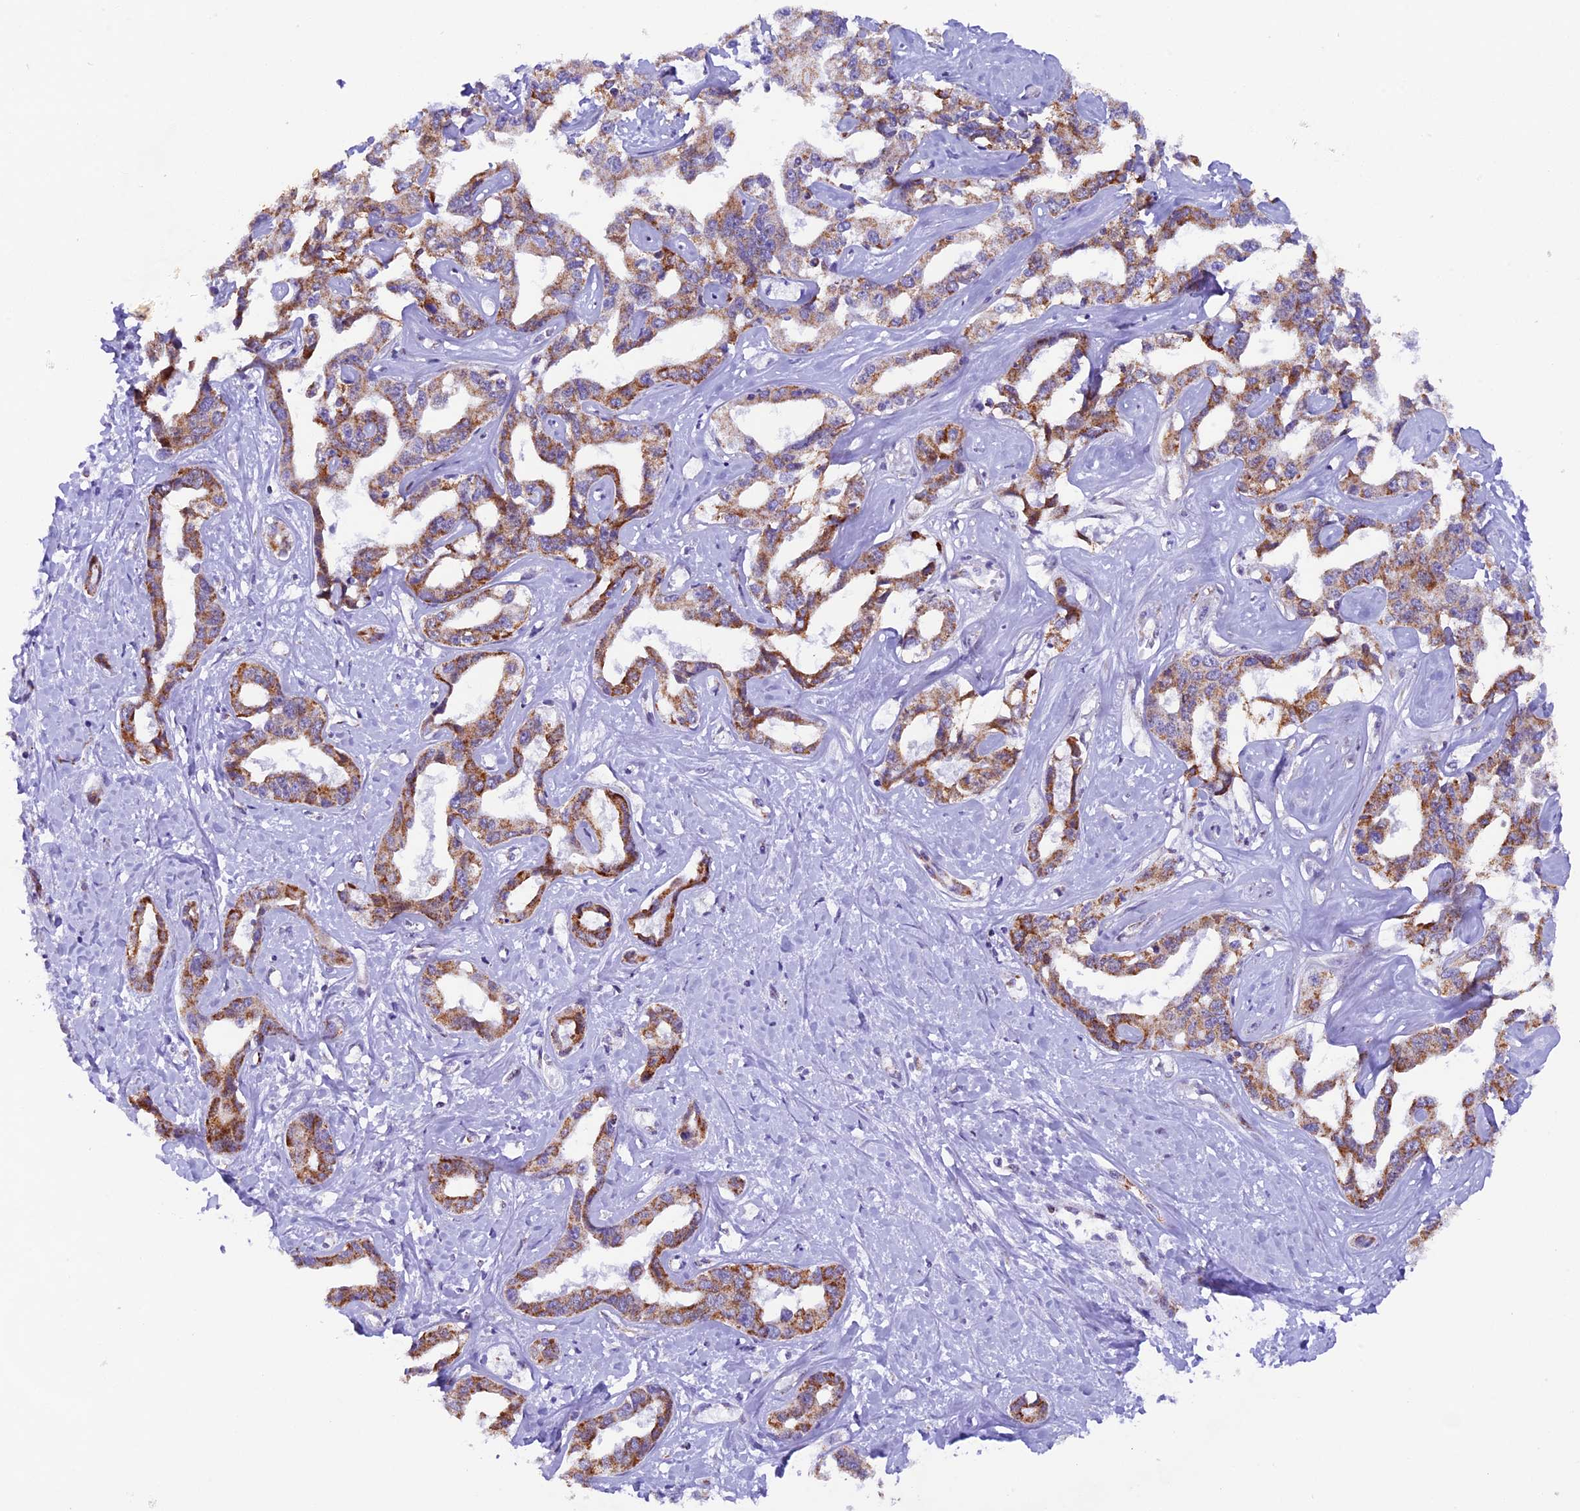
{"staining": {"intensity": "moderate", "quantity": ">75%", "location": "cytoplasmic/membranous"}, "tissue": "liver cancer", "cell_type": "Tumor cells", "image_type": "cancer", "snomed": [{"axis": "morphology", "description": "Cholangiocarcinoma"}, {"axis": "topography", "description": "Liver"}], "caption": "Approximately >75% of tumor cells in human liver cancer demonstrate moderate cytoplasmic/membranous protein expression as visualized by brown immunohistochemical staining.", "gene": "TFAM", "patient": {"sex": "male", "age": 59}}